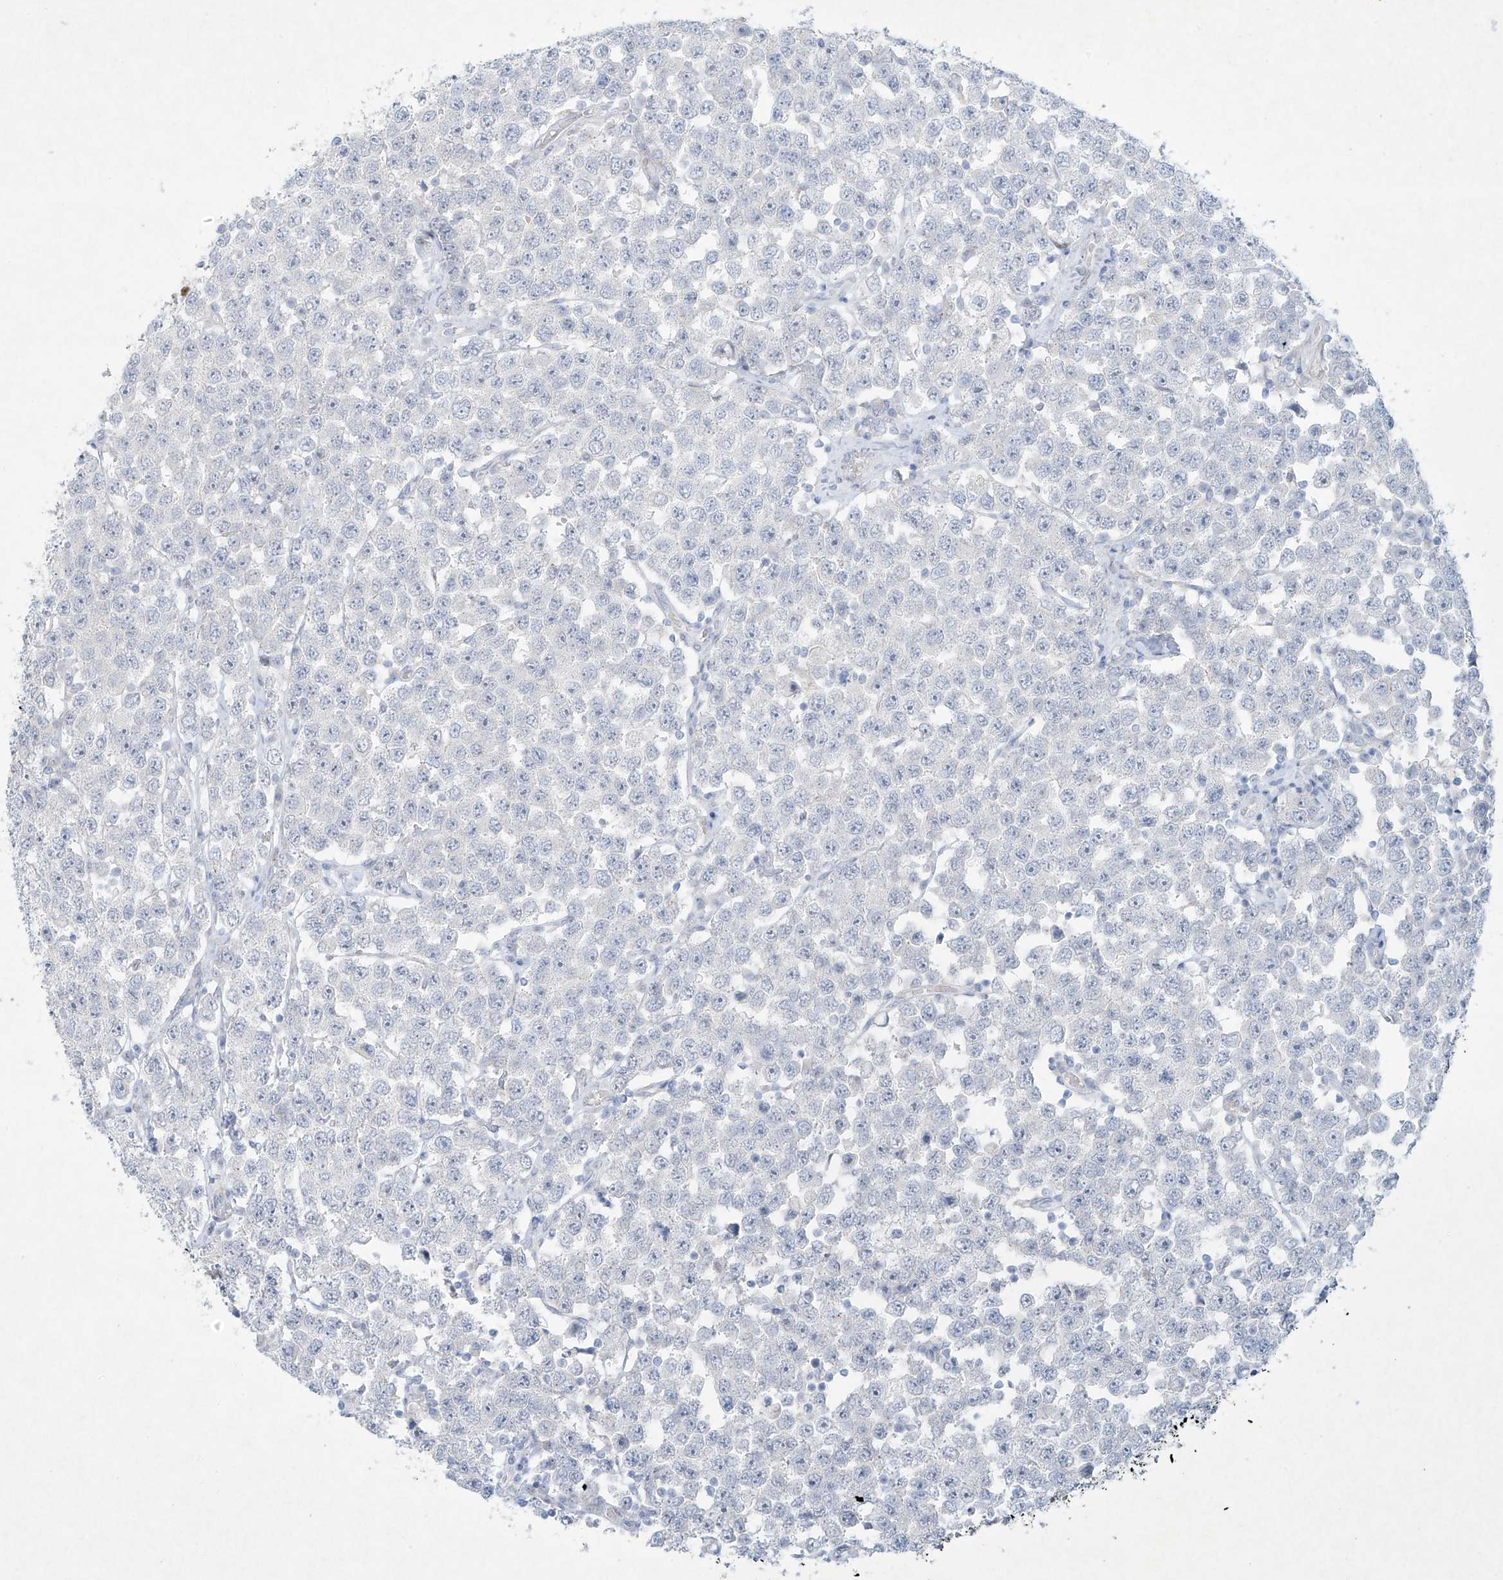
{"staining": {"intensity": "negative", "quantity": "none", "location": "none"}, "tissue": "testis cancer", "cell_type": "Tumor cells", "image_type": "cancer", "snomed": [{"axis": "morphology", "description": "Seminoma, NOS"}, {"axis": "topography", "description": "Testis"}], "caption": "High power microscopy photomicrograph of an immunohistochemistry (IHC) micrograph of testis seminoma, revealing no significant positivity in tumor cells. (Stains: DAB immunohistochemistry (IHC) with hematoxylin counter stain, Microscopy: brightfield microscopy at high magnification).", "gene": "PAX6", "patient": {"sex": "male", "age": 28}}